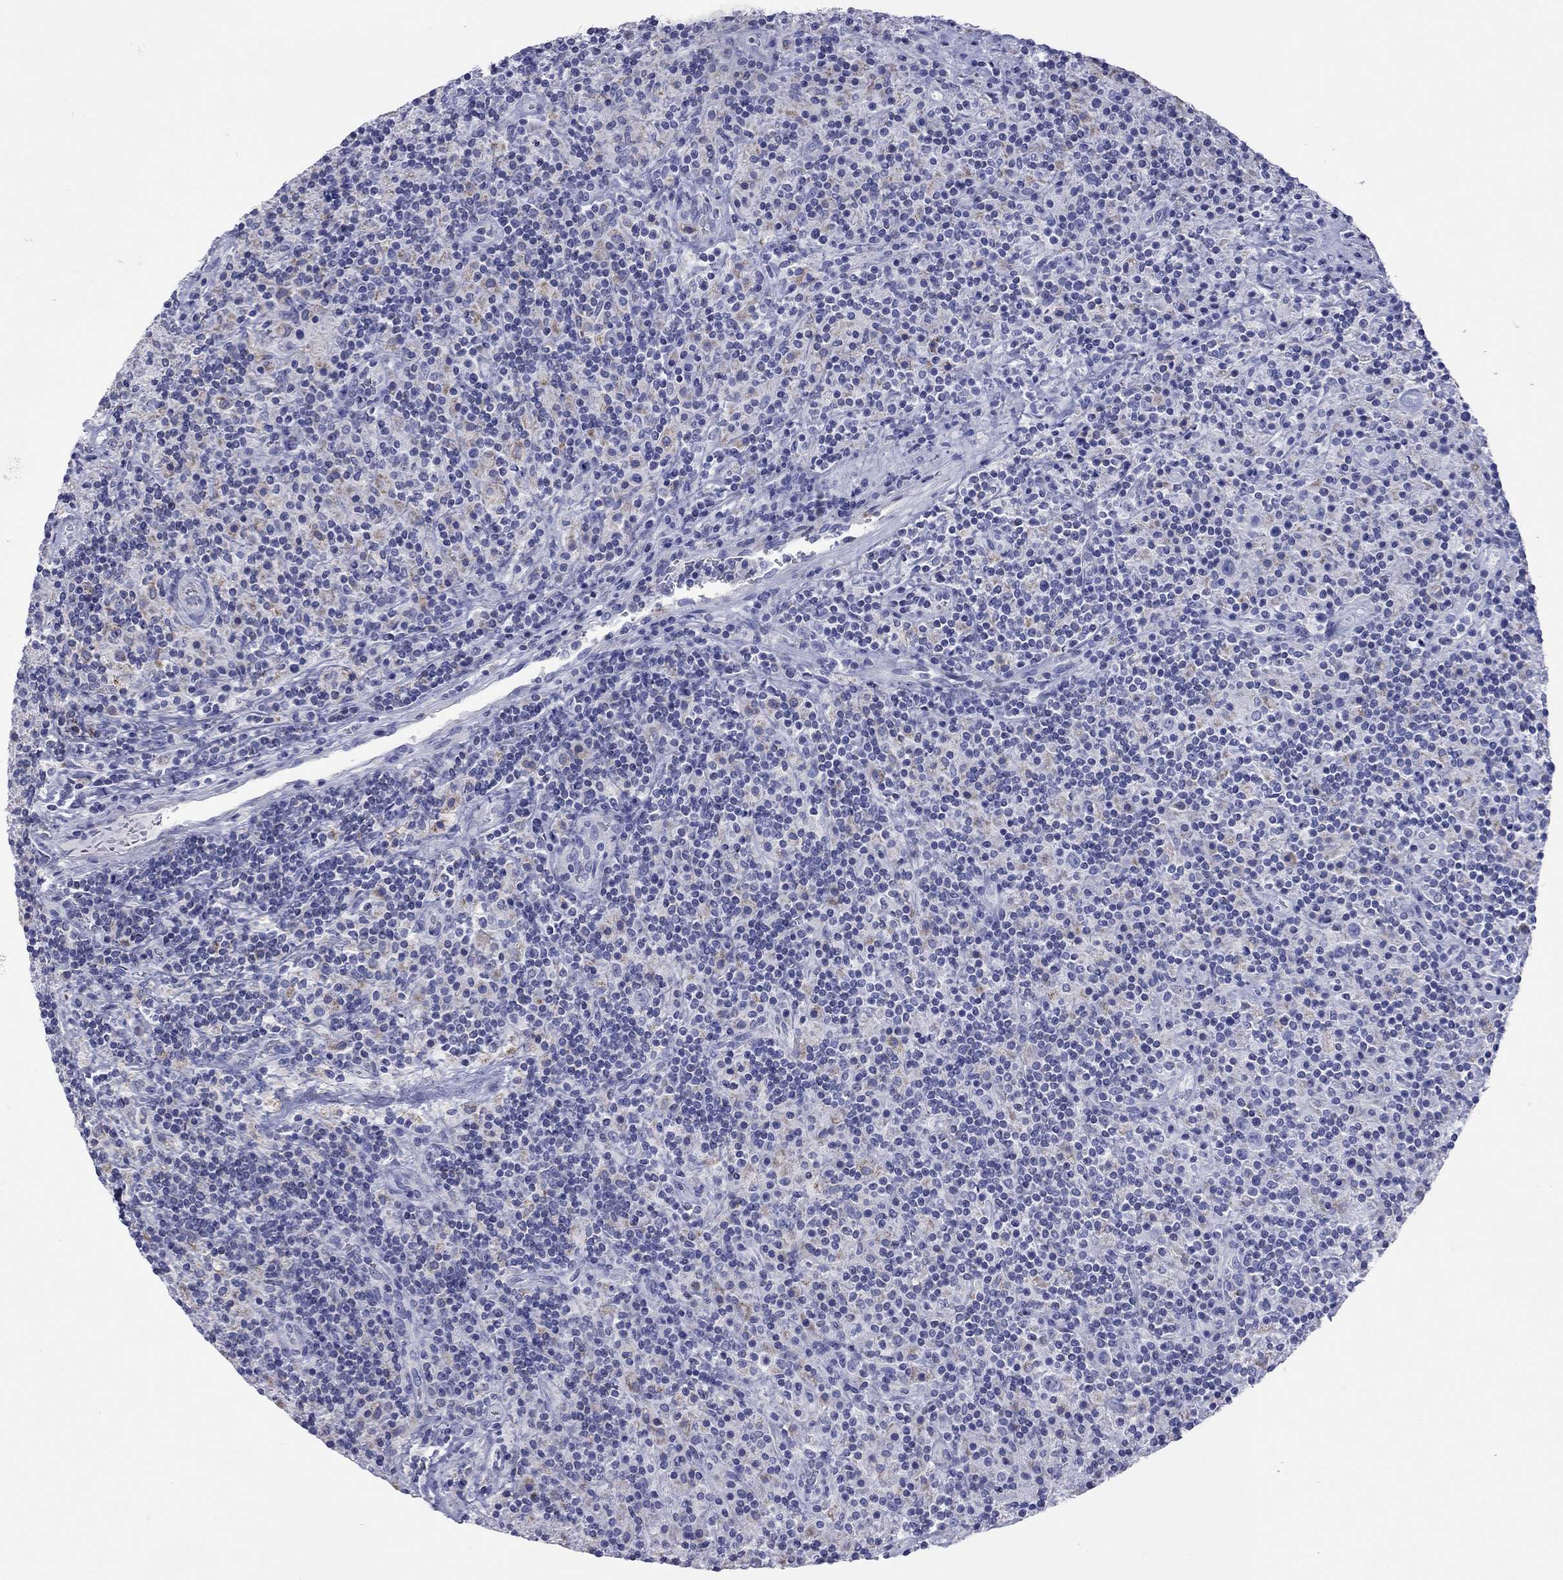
{"staining": {"intensity": "negative", "quantity": "none", "location": "none"}, "tissue": "lymphoma", "cell_type": "Tumor cells", "image_type": "cancer", "snomed": [{"axis": "morphology", "description": "Hodgkin's disease, NOS"}, {"axis": "topography", "description": "Lymph node"}], "caption": "An immunohistochemistry (IHC) photomicrograph of Hodgkin's disease is shown. There is no staining in tumor cells of Hodgkin's disease.", "gene": "VSIG10", "patient": {"sex": "male", "age": 70}}